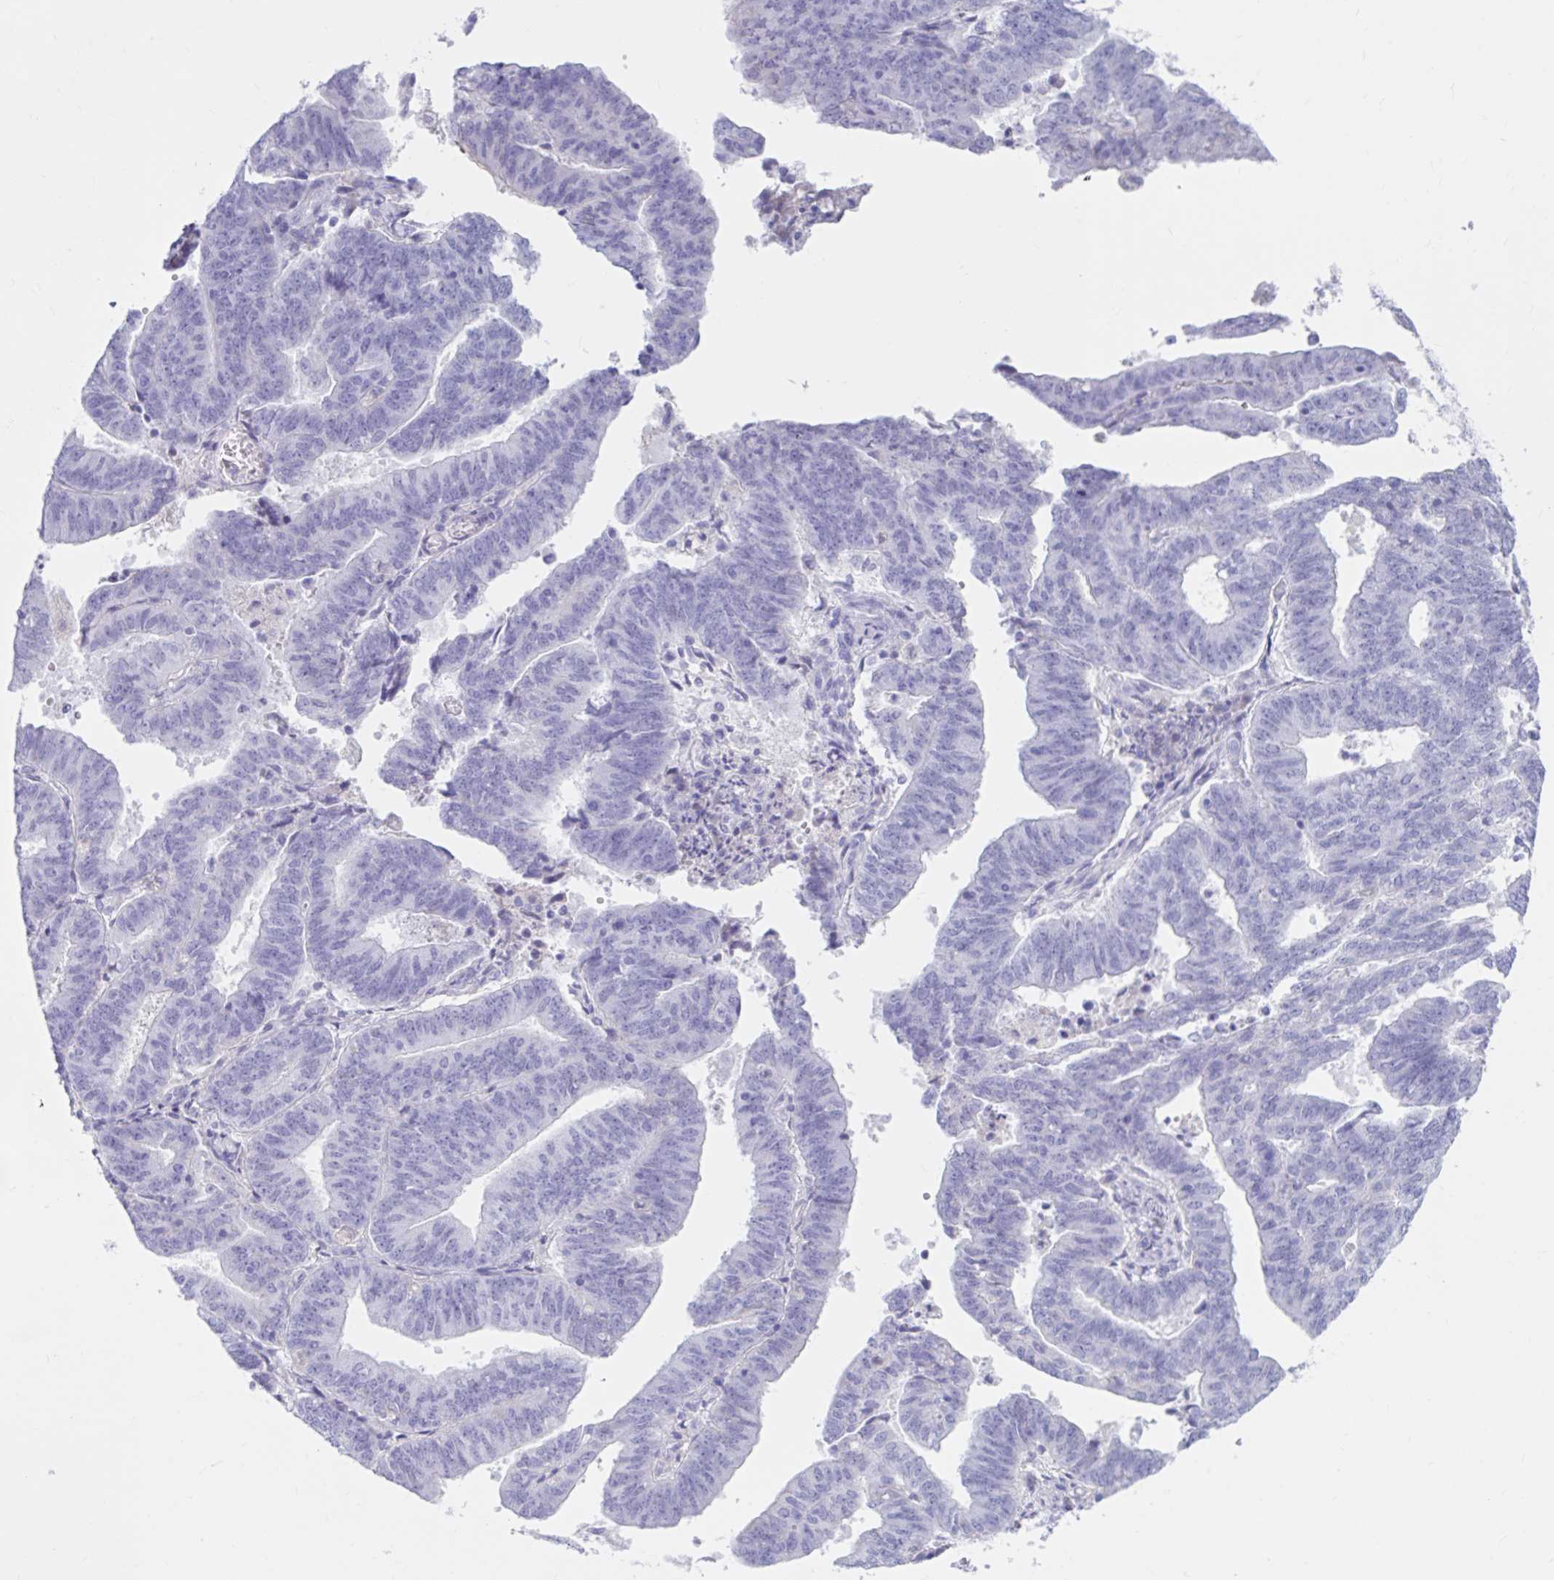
{"staining": {"intensity": "negative", "quantity": "none", "location": "none"}, "tissue": "endometrial cancer", "cell_type": "Tumor cells", "image_type": "cancer", "snomed": [{"axis": "morphology", "description": "Adenocarcinoma, NOS"}, {"axis": "topography", "description": "Endometrium"}], "caption": "Tumor cells are negative for protein expression in human adenocarcinoma (endometrial).", "gene": "DPEP3", "patient": {"sex": "female", "age": 82}}